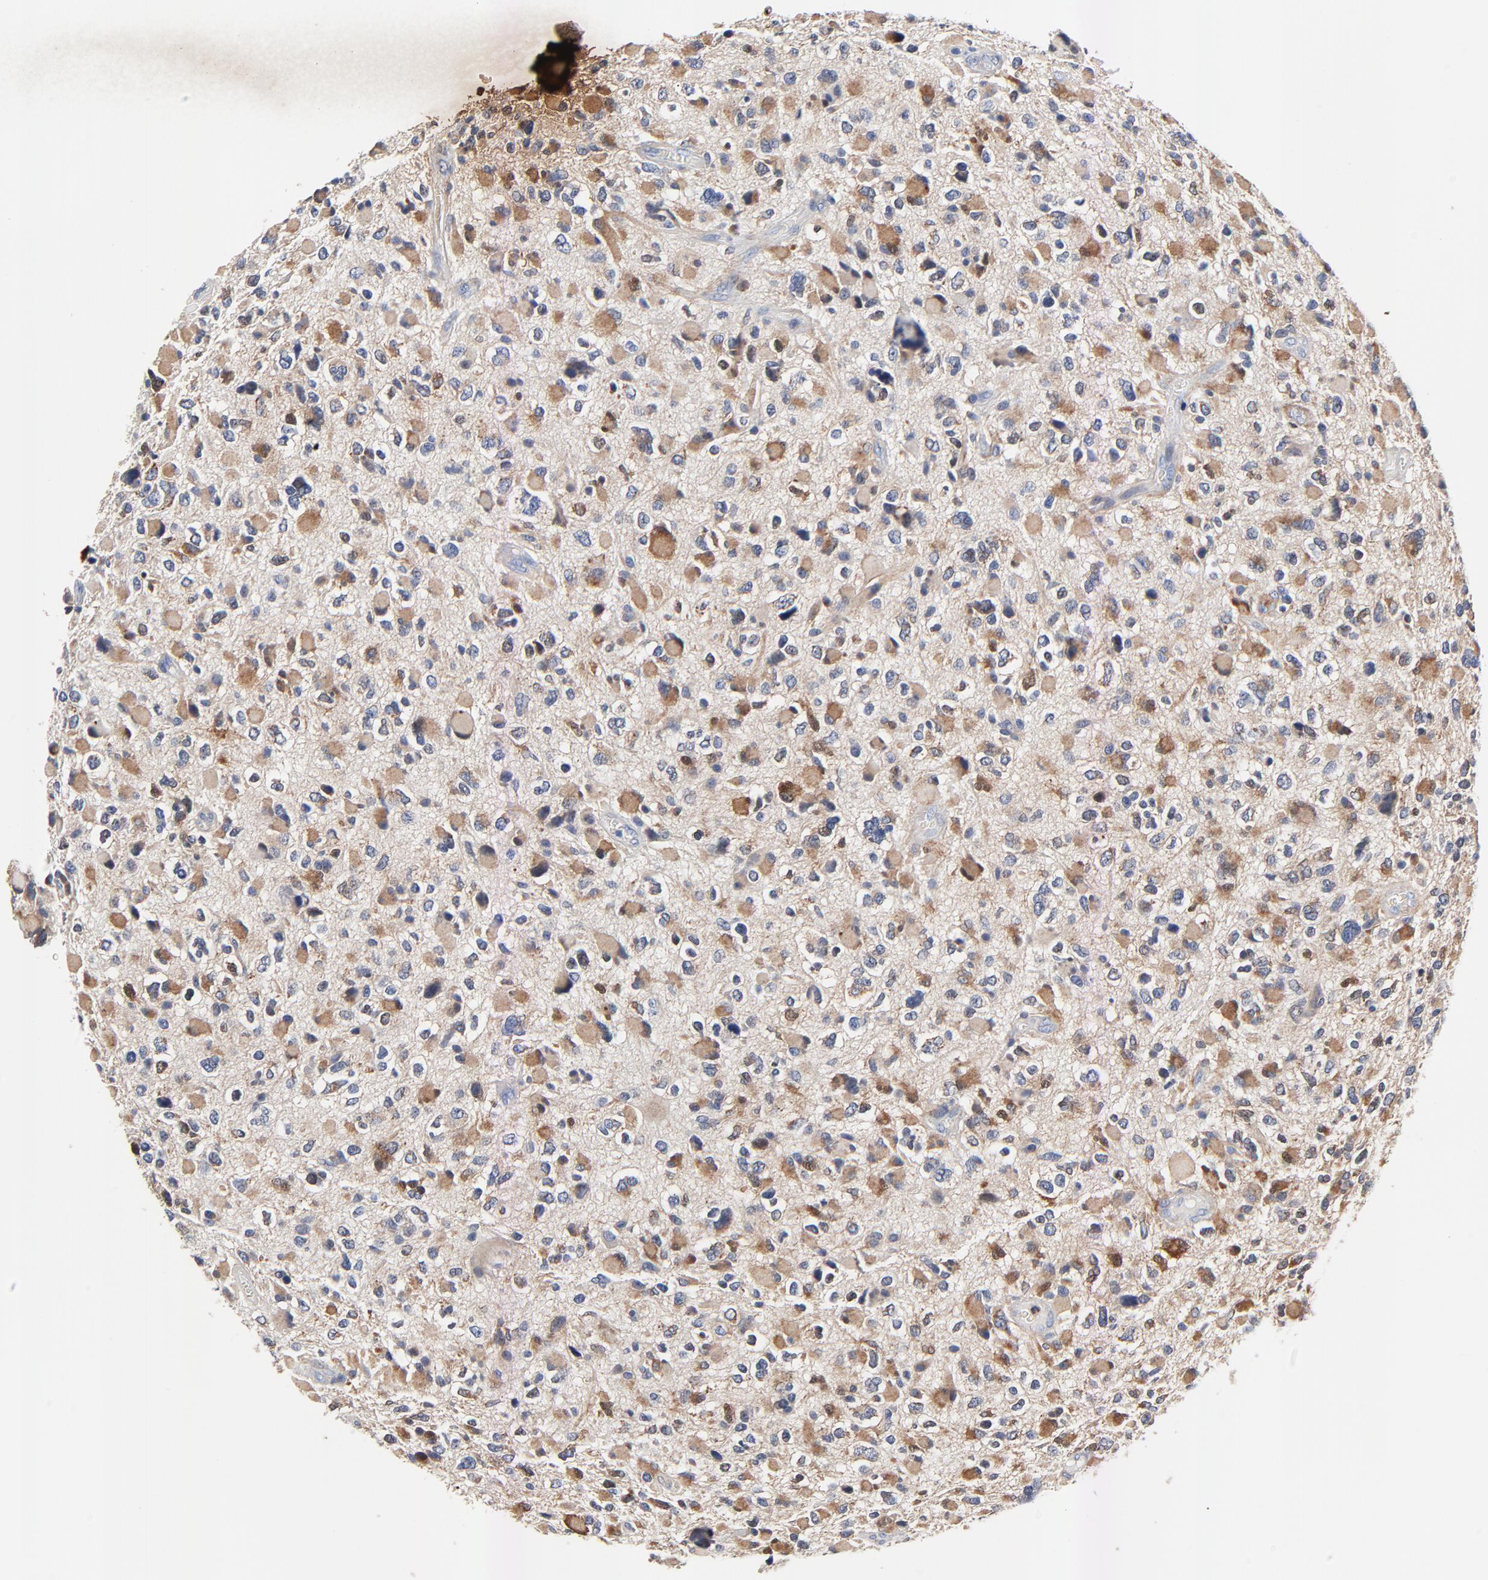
{"staining": {"intensity": "moderate", "quantity": ">75%", "location": "cytoplasmic/membranous"}, "tissue": "glioma", "cell_type": "Tumor cells", "image_type": "cancer", "snomed": [{"axis": "morphology", "description": "Glioma, malignant, High grade"}, {"axis": "topography", "description": "Brain"}], "caption": "Protein analysis of glioma tissue shows moderate cytoplasmic/membranous positivity in approximately >75% of tumor cells.", "gene": "VAV2", "patient": {"sex": "female", "age": 37}}